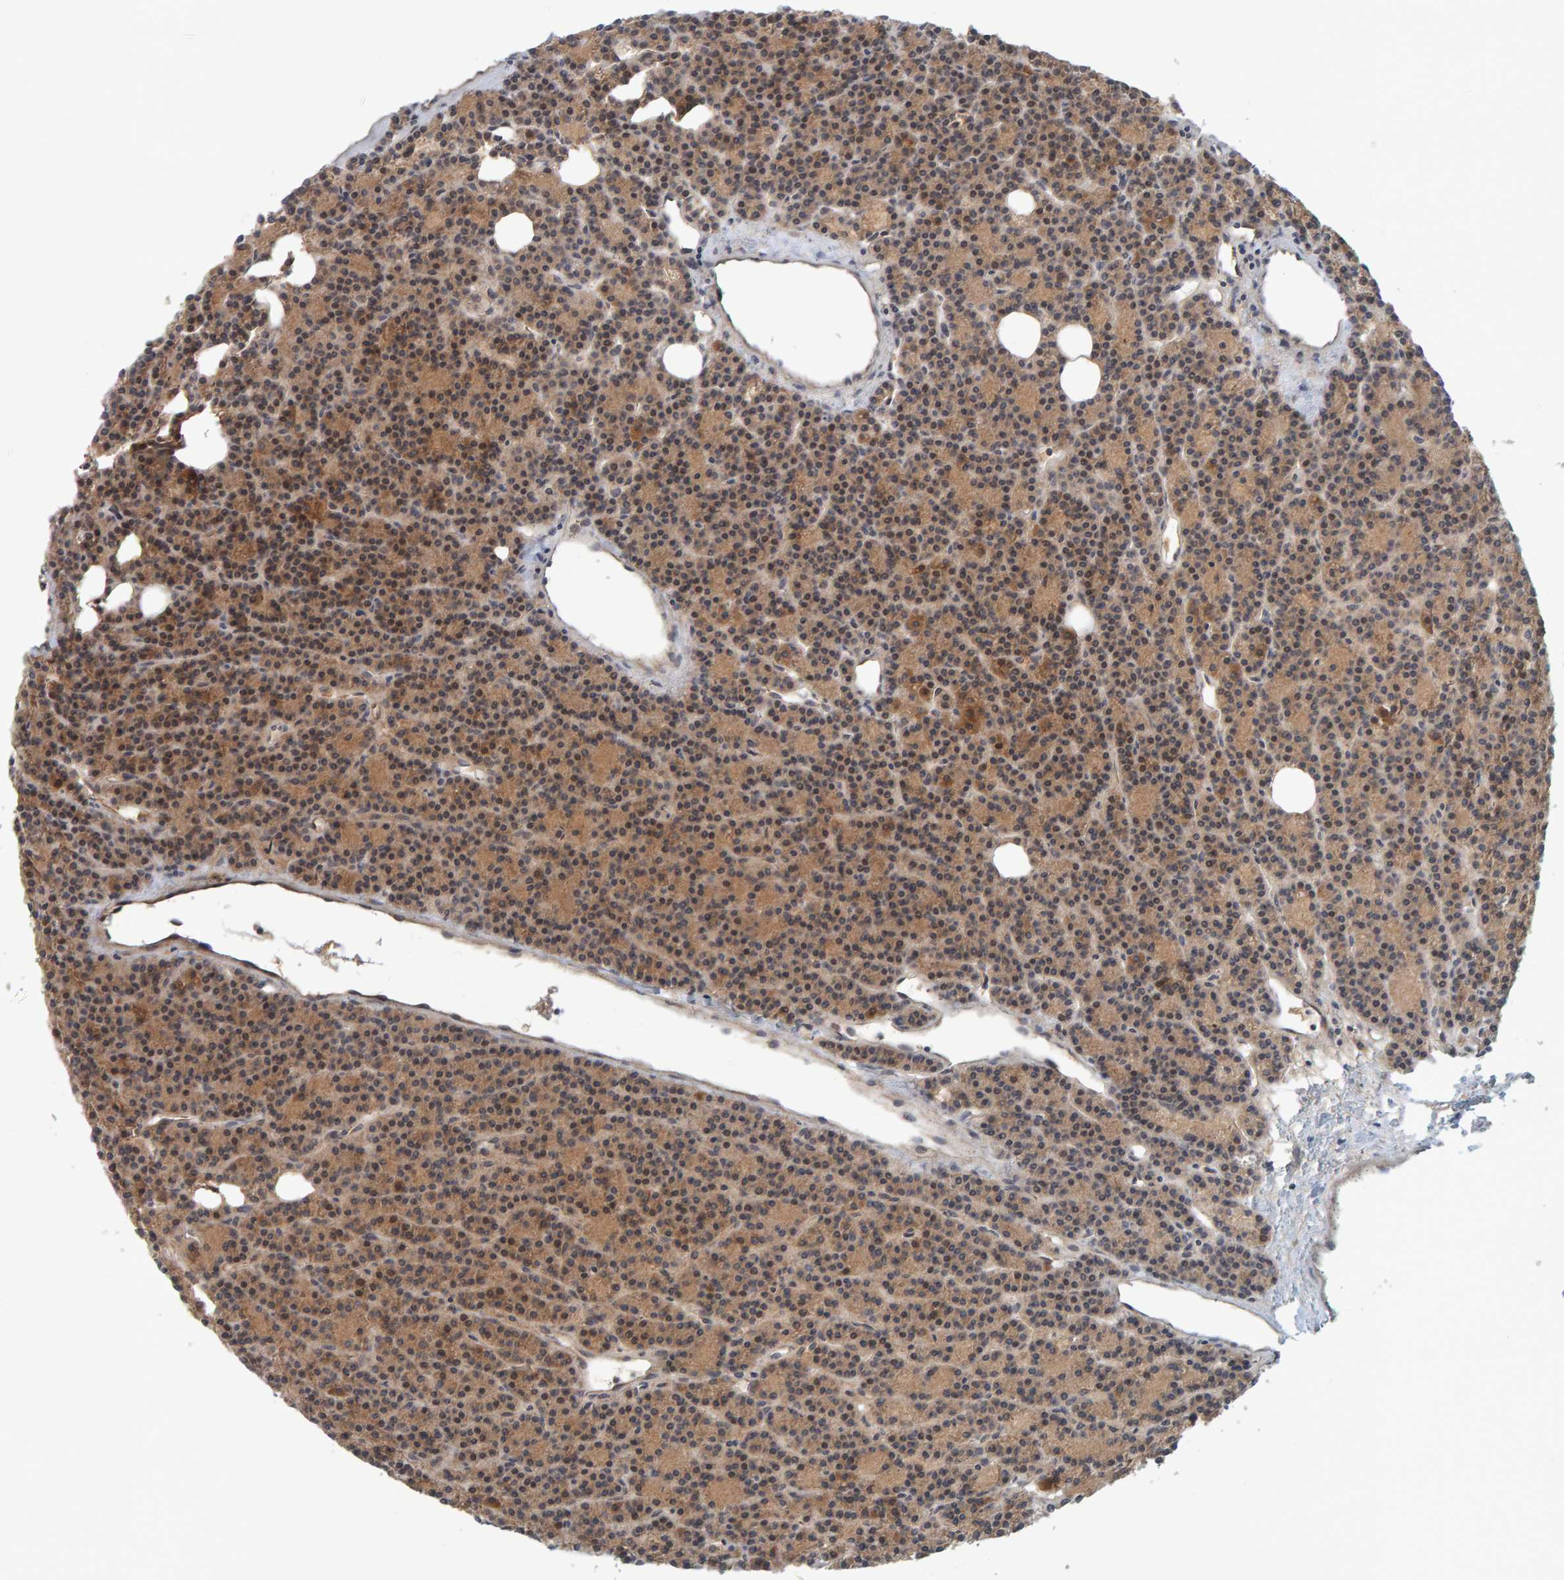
{"staining": {"intensity": "moderate", "quantity": ">75%", "location": "cytoplasmic/membranous"}, "tissue": "parathyroid gland", "cell_type": "Glandular cells", "image_type": "normal", "snomed": [{"axis": "morphology", "description": "Normal tissue, NOS"}, {"axis": "morphology", "description": "Adenoma, NOS"}, {"axis": "topography", "description": "Parathyroid gland"}], "caption": "IHC of benign parathyroid gland demonstrates medium levels of moderate cytoplasmic/membranous staining in approximately >75% of glandular cells.", "gene": "TATDN1", "patient": {"sex": "female", "age": 57}}